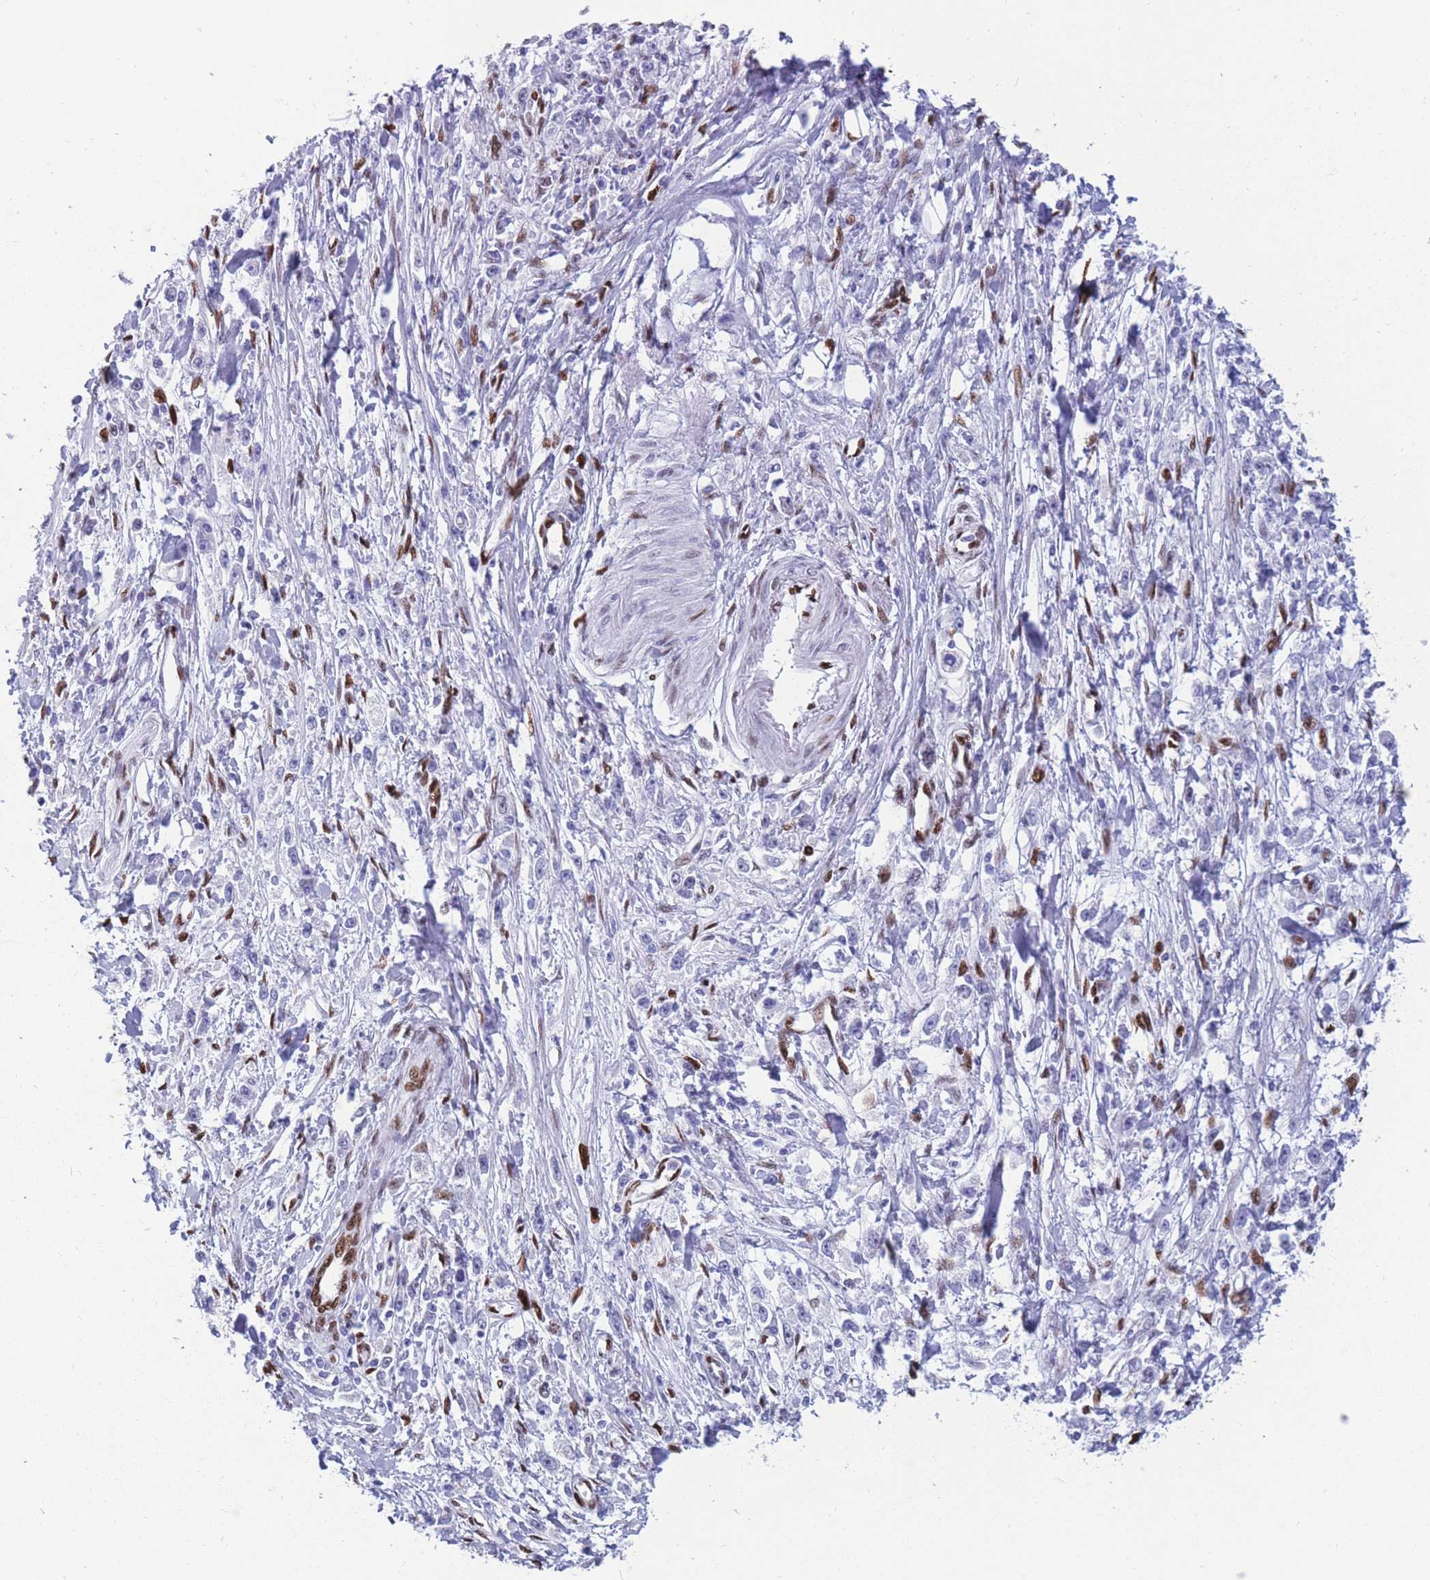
{"staining": {"intensity": "negative", "quantity": "none", "location": "none"}, "tissue": "stomach cancer", "cell_type": "Tumor cells", "image_type": "cancer", "snomed": [{"axis": "morphology", "description": "Adenocarcinoma, NOS"}, {"axis": "topography", "description": "Stomach"}], "caption": "The immunohistochemistry image has no significant staining in tumor cells of adenocarcinoma (stomach) tissue.", "gene": "NASP", "patient": {"sex": "female", "age": 59}}